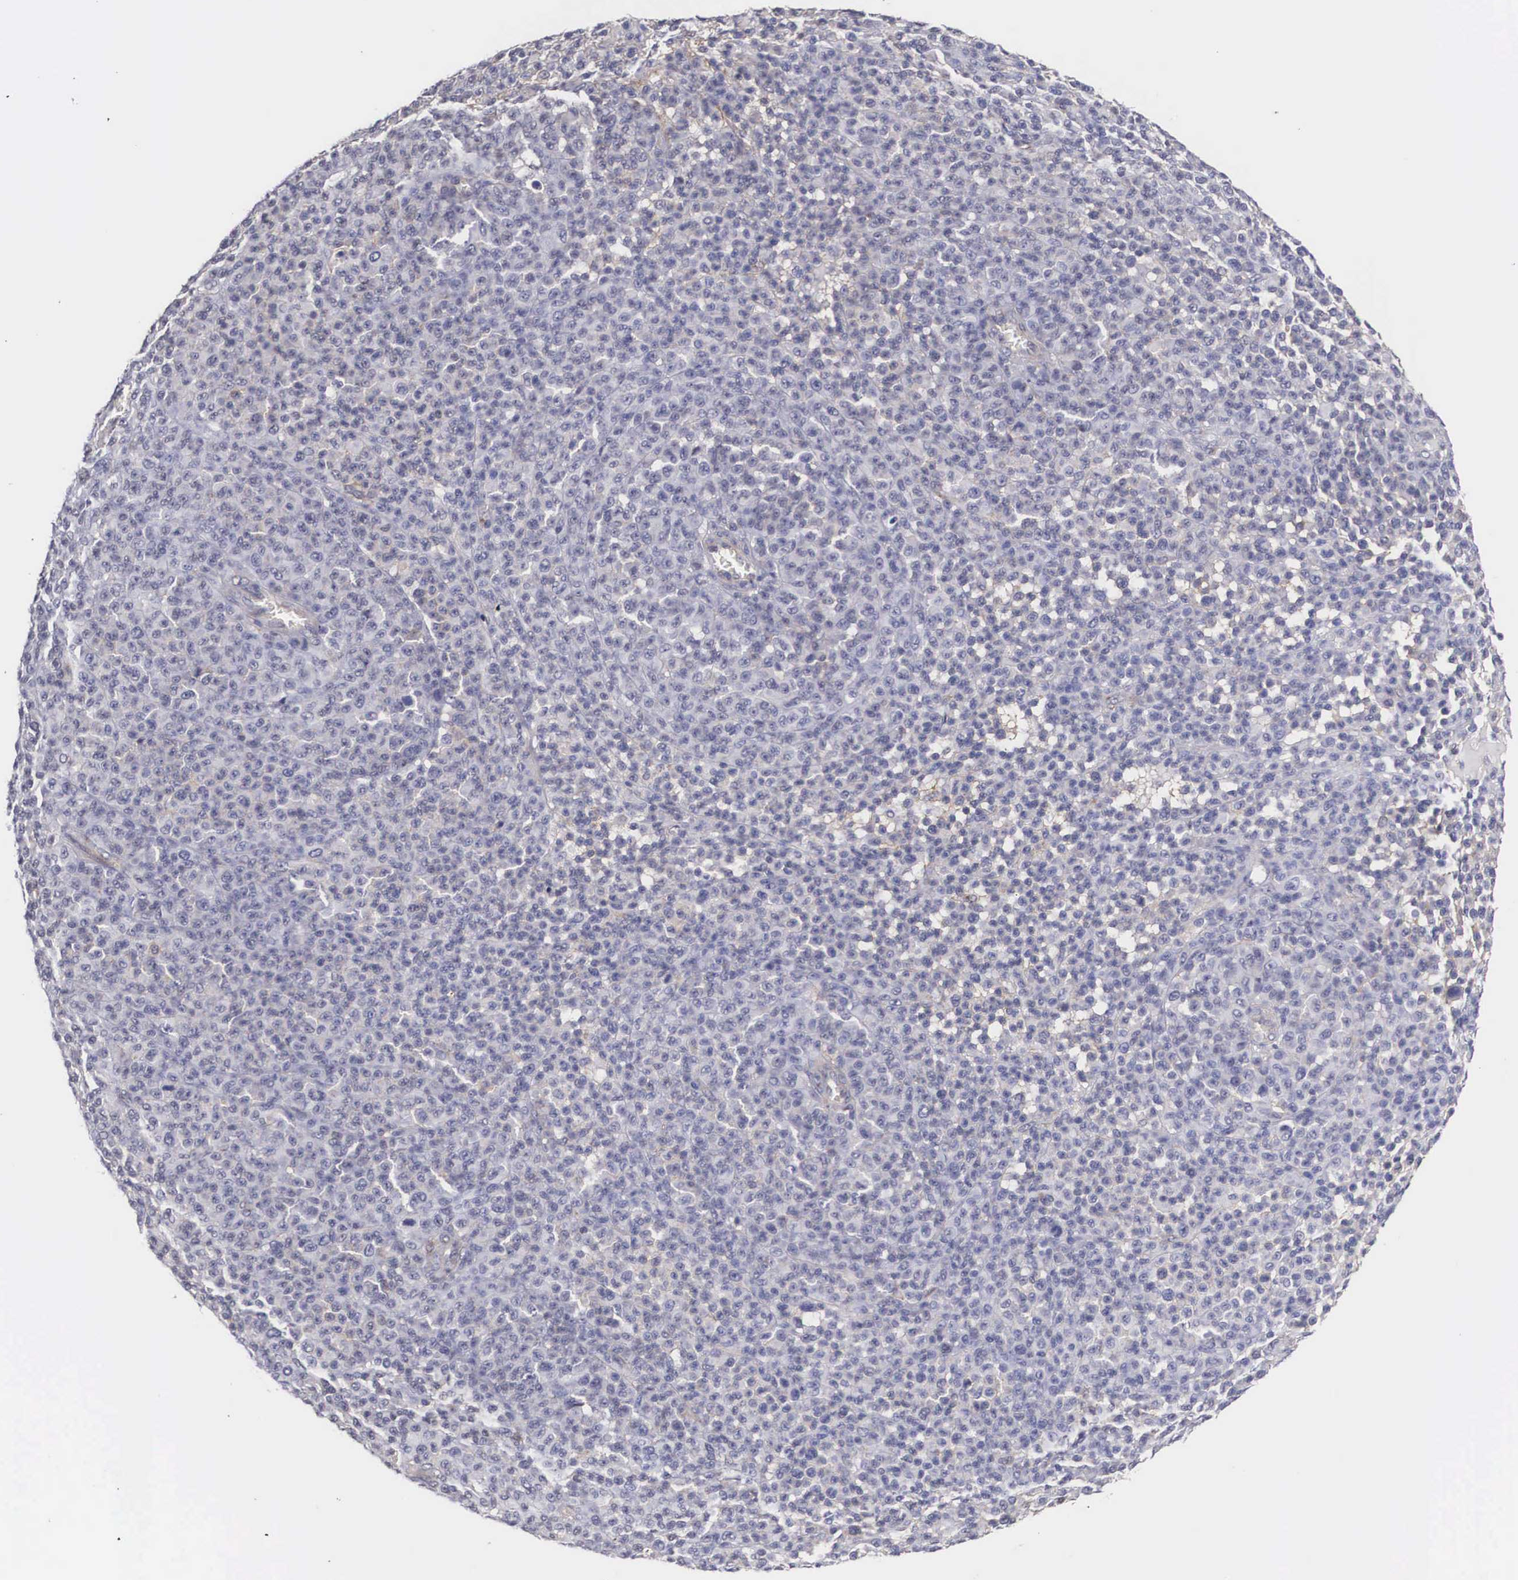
{"staining": {"intensity": "negative", "quantity": "none", "location": "none"}, "tissue": "melanoma", "cell_type": "Tumor cells", "image_type": "cancer", "snomed": [{"axis": "morphology", "description": "Malignant melanoma, Metastatic site"}, {"axis": "topography", "description": "Skin"}], "caption": "Protein analysis of melanoma exhibits no significant expression in tumor cells. The staining was performed using DAB (3,3'-diaminobenzidine) to visualize the protein expression in brown, while the nuclei were stained in blue with hematoxylin (Magnification: 20x).", "gene": "NR4A2", "patient": {"sex": "male", "age": 32}}